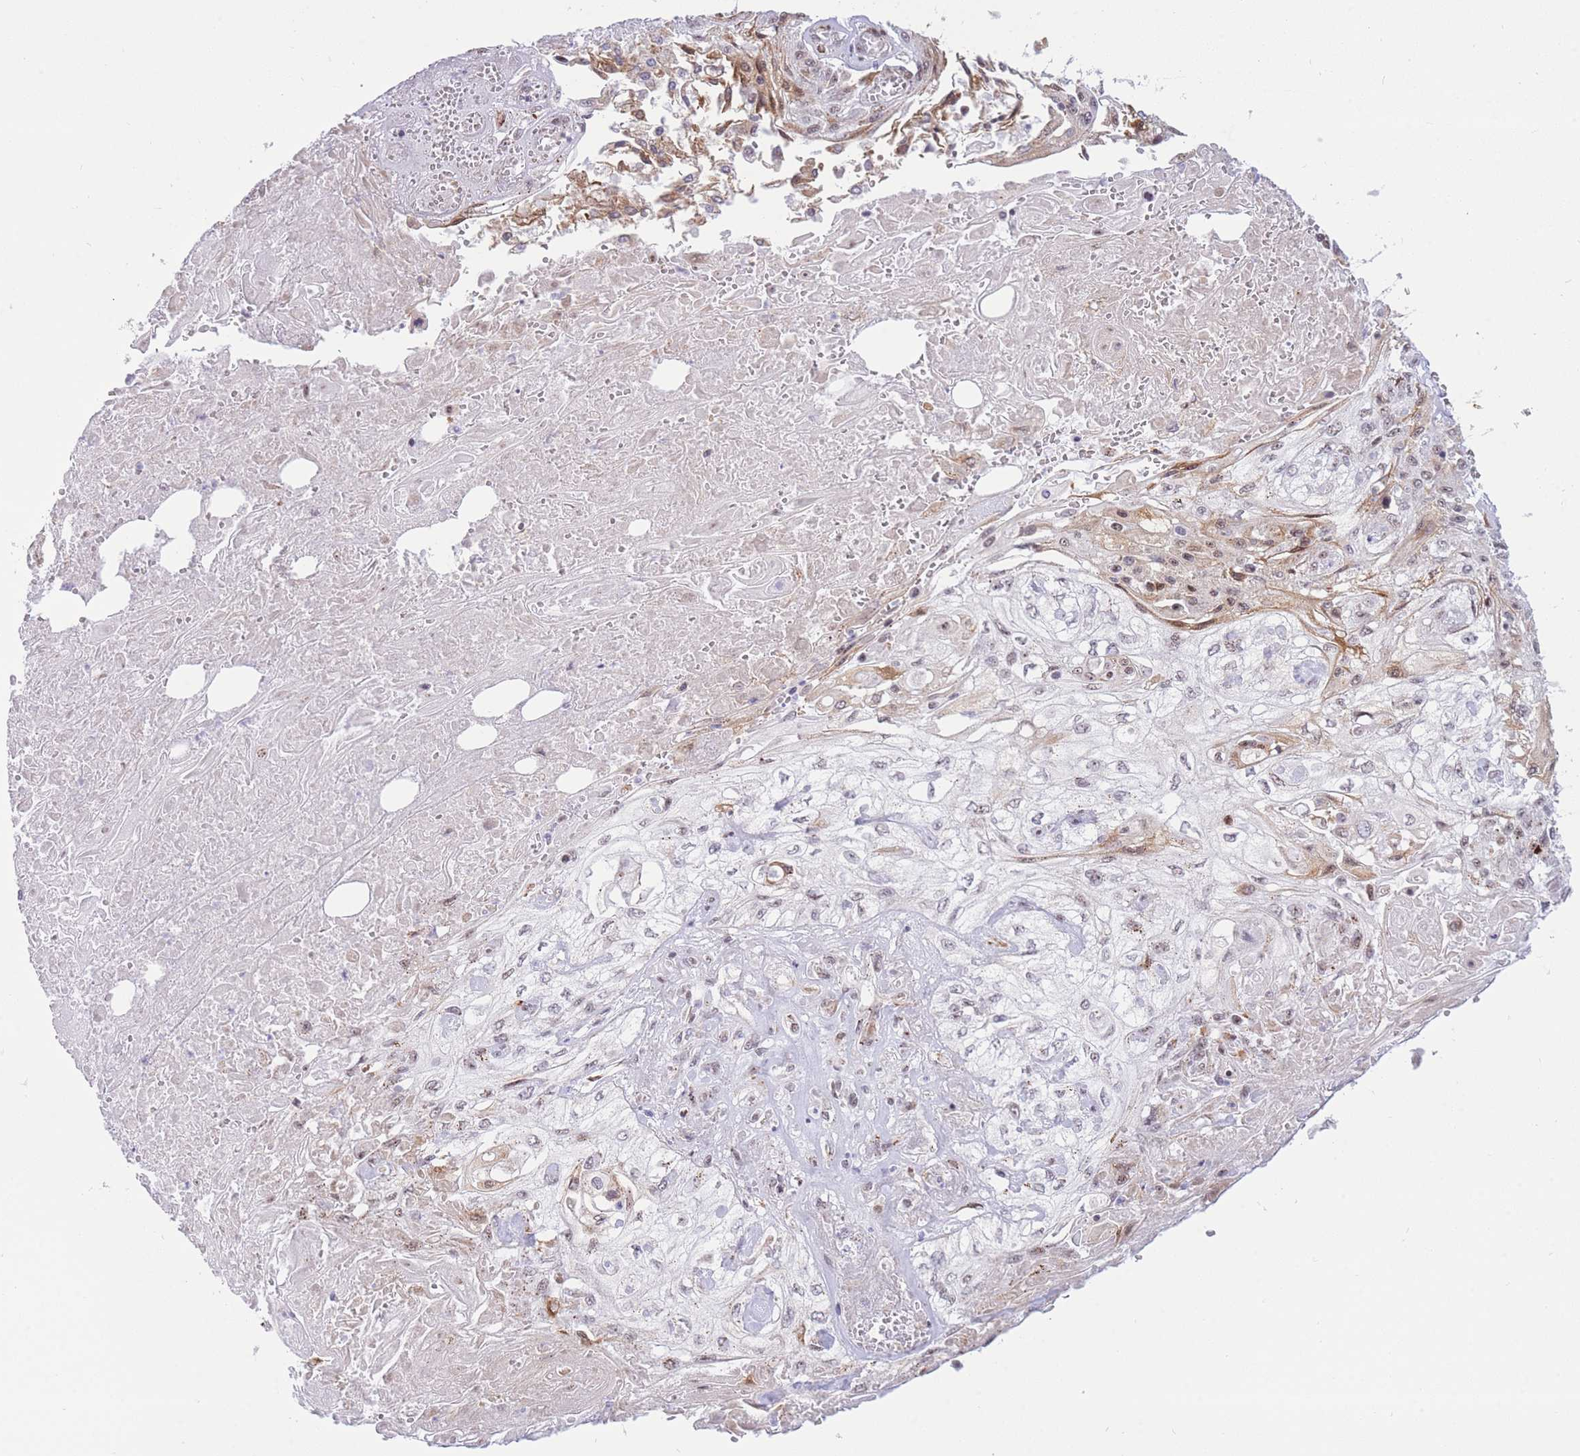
{"staining": {"intensity": "moderate", "quantity": "<25%", "location": "cytoplasmic/membranous,nuclear"}, "tissue": "skin cancer", "cell_type": "Tumor cells", "image_type": "cancer", "snomed": [{"axis": "morphology", "description": "Squamous cell carcinoma, NOS"}, {"axis": "morphology", "description": "Squamous cell carcinoma, metastatic, NOS"}, {"axis": "topography", "description": "Skin"}, {"axis": "topography", "description": "Lymph node"}], "caption": "Brown immunohistochemical staining in squamous cell carcinoma (skin) demonstrates moderate cytoplasmic/membranous and nuclear staining in approximately <25% of tumor cells.", "gene": "CYP2B6", "patient": {"sex": "male", "age": 75}}